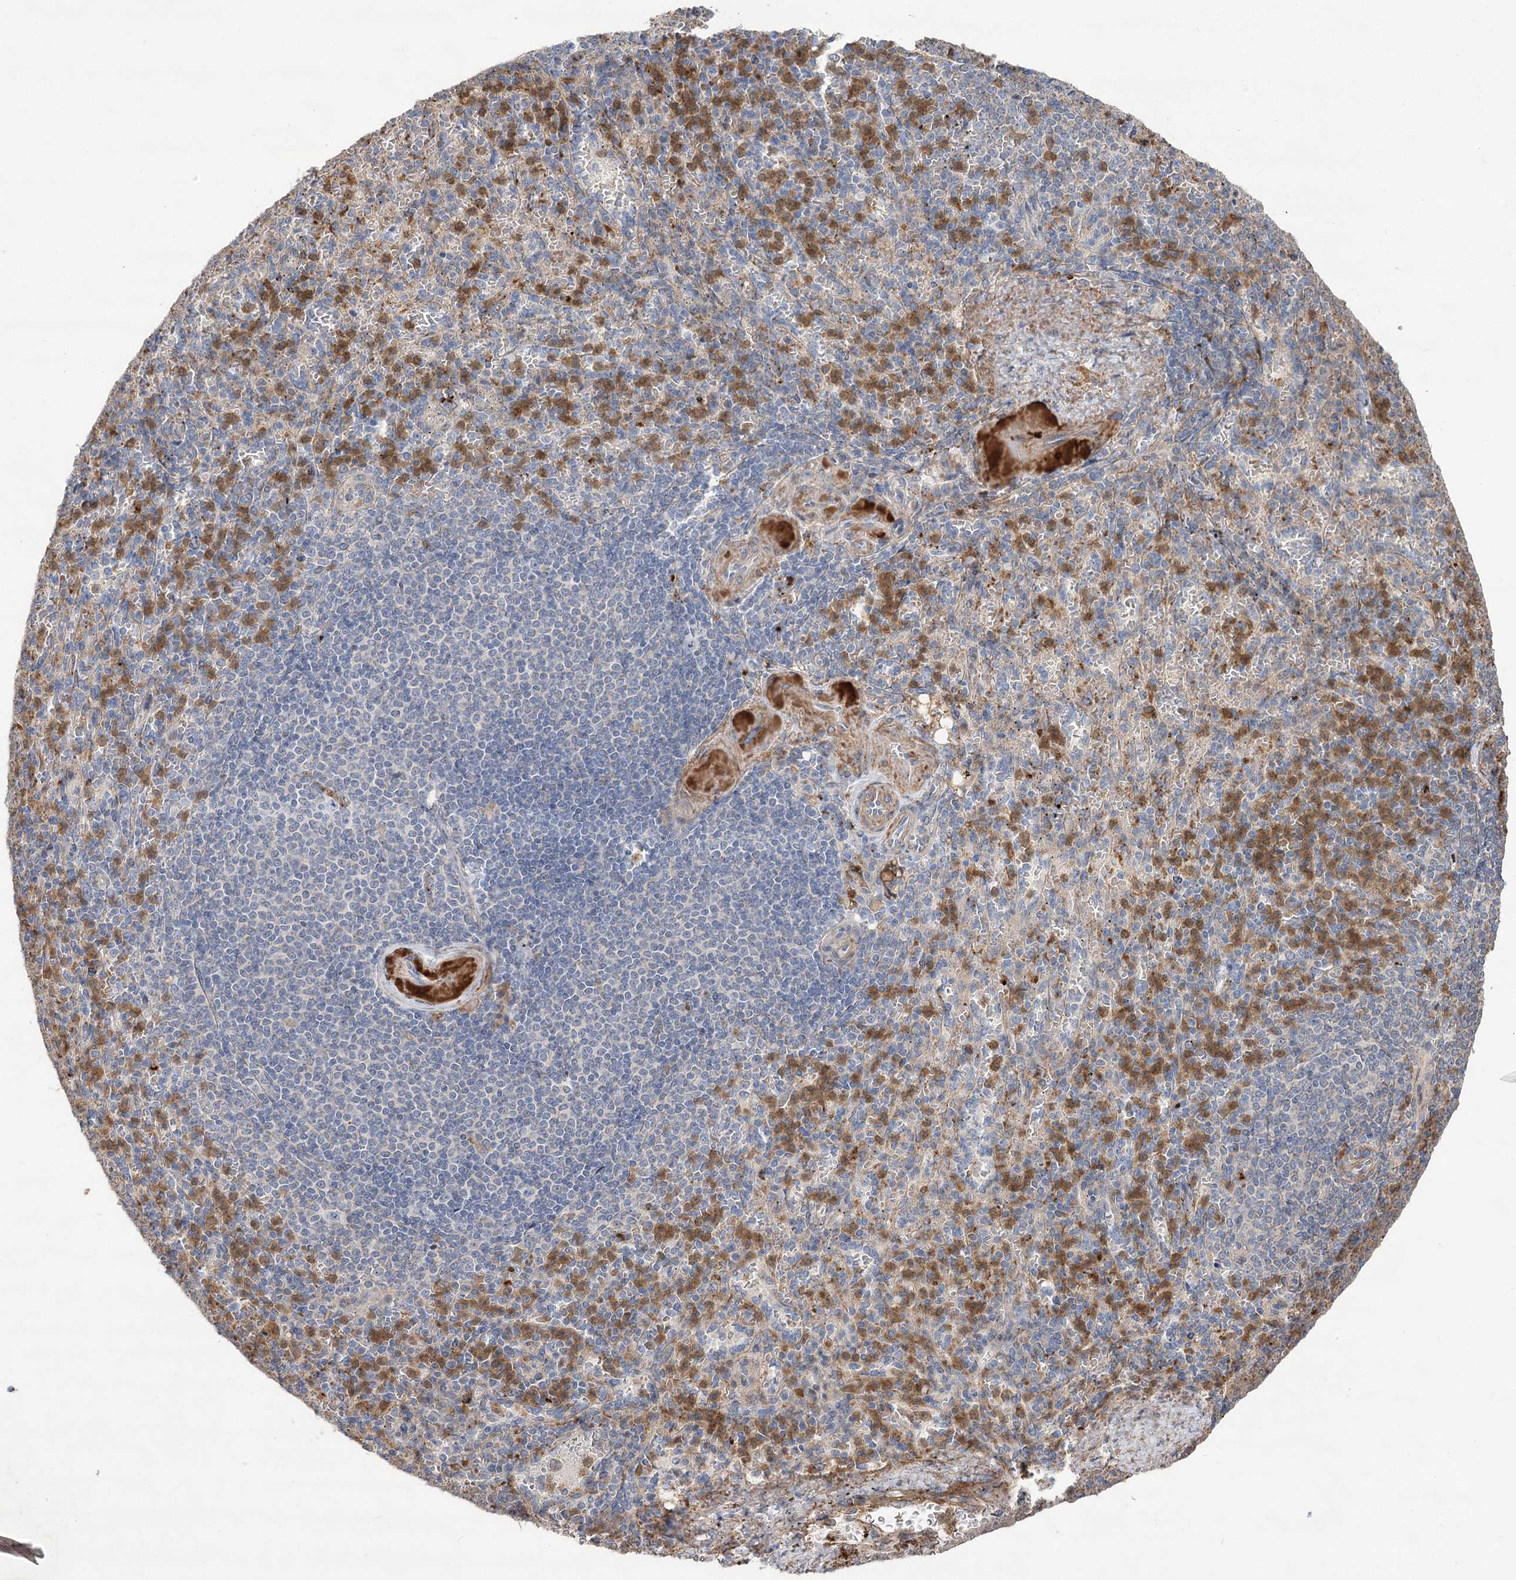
{"staining": {"intensity": "moderate", "quantity": "25%-75%", "location": "cytoplasmic/membranous"}, "tissue": "spleen", "cell_type": "Cells in red pulp", "image_type": "normal", "snomed": [{"axis": "morphology", "description": "Normal tissue, NOS"}, {"axis": "topography", "description": "Spleen"}], "caption": "Immunohistochemistry image of normal human spleen stained for a protein (brown), which reveals medium levels of moderate cytoplasmic/membranous staining in about 25%-75% of cells in red pulp.", "gene": "RNF24", "patient": {"sex": "female", "age": 74}}